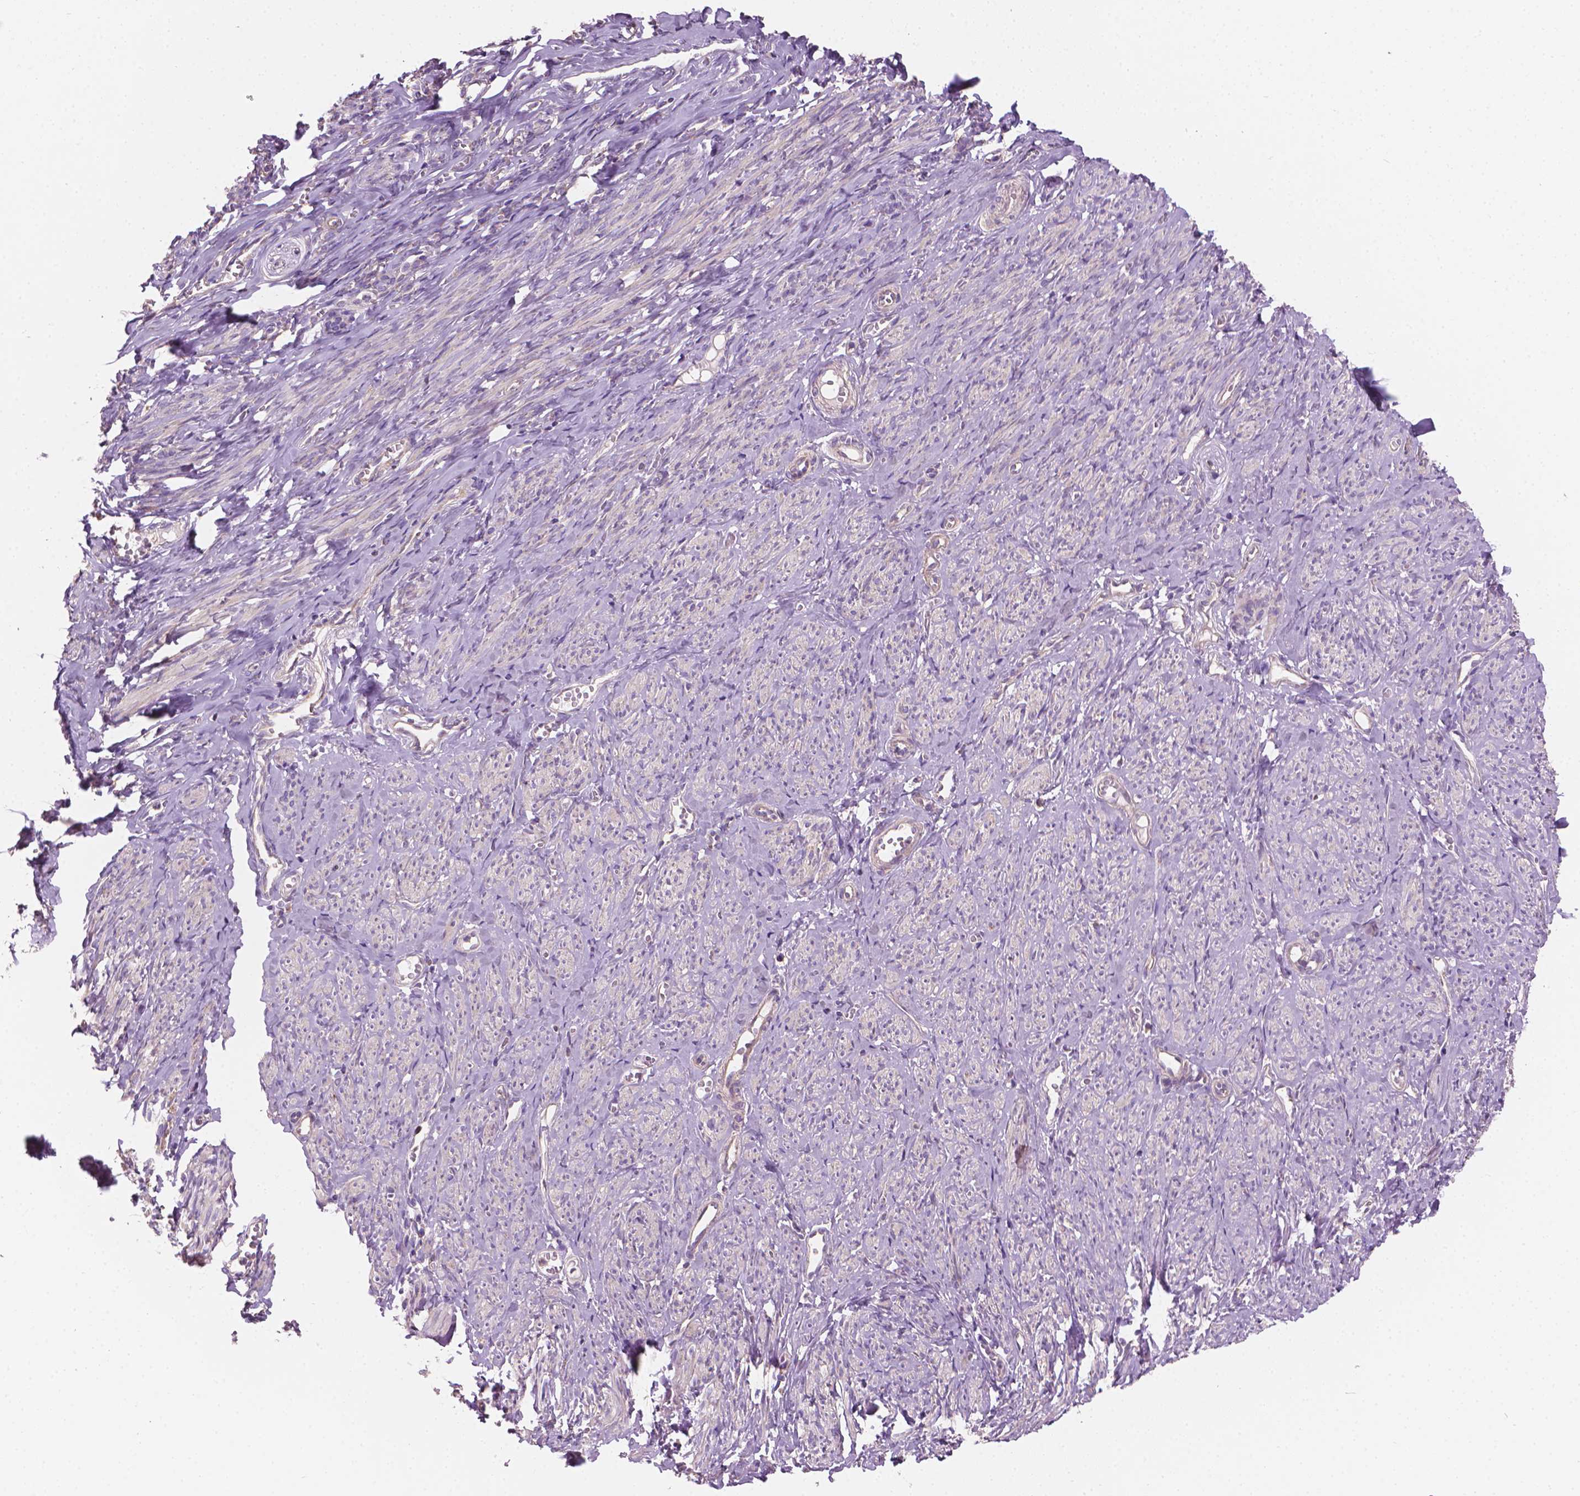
{"staining": {"intensity": "negative", "quantity": "none", "location": "none"}, "tissue": "smooth muscle", "cell_type": "Smooth muscle cells", "image_type": "normal", "snomed": [{"axis": "morphology", "description": "Normal tissue, NOS"}, {"axis": "topography", "description": "Smooth muscle"}], "caption": "IHC of normal smooth muscle displays no expression in smooth muscle cells.", "gene": "TTC29", "patient": {"sex": "female", "age": 65}}